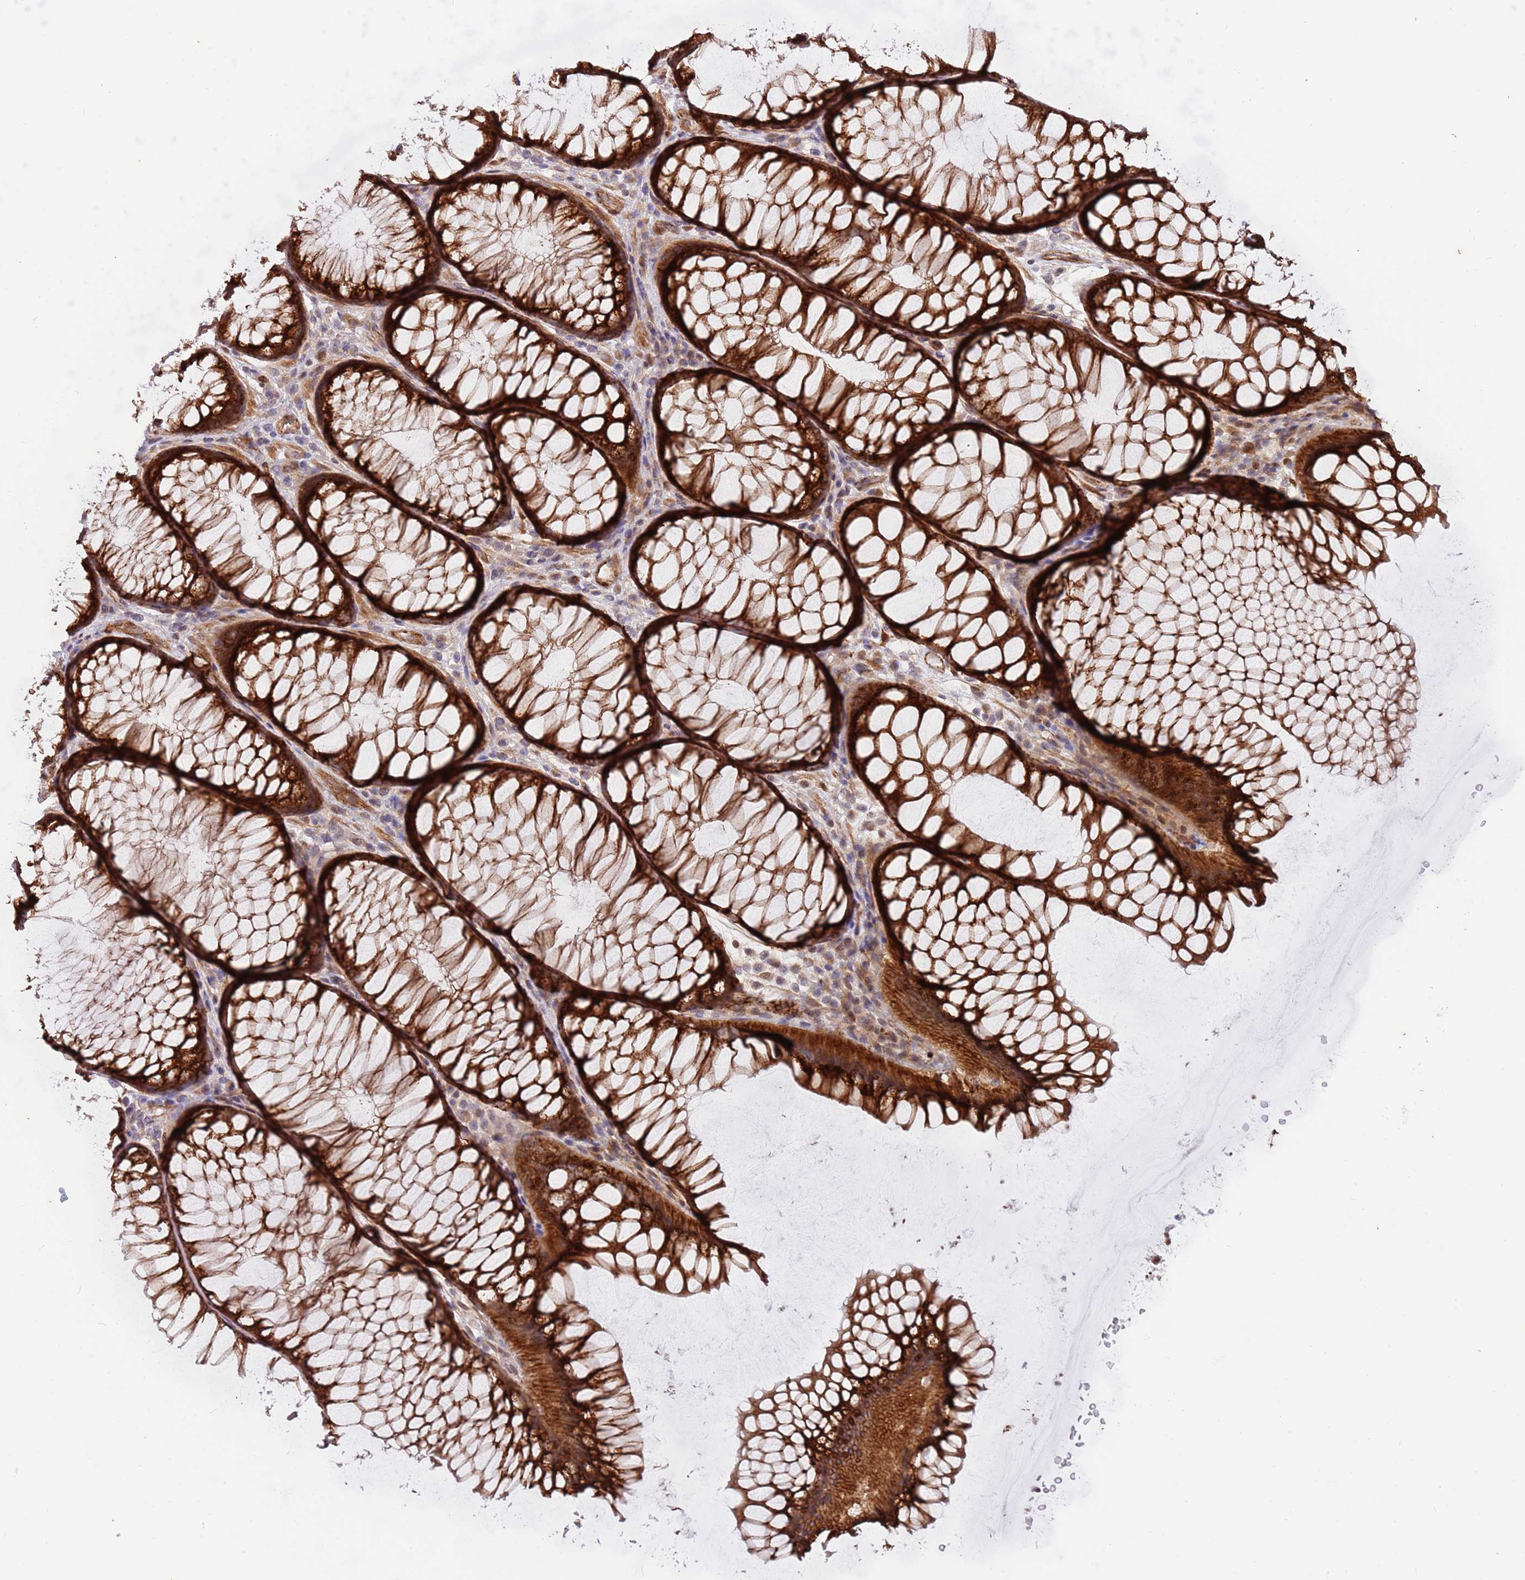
{"staining": {"intensity": "moderate", "quantity": ">75%", "location": "cytoplasmic/membranous"}, "tissue": "colon", "cell_type": "Endothelial cells", "image_type": "normal", "snomed": [{"axis": "morphology", "description": "Normal tissue, NOS"}, {"axis": "topography", "description": "Colon"}], "caption": "Moderate cytoplasmic/membranous protein expression is appreciated in approximately >75% of endothelial cells in colon. Using DAB (3,3'-diaminobenzidine) (brown) and hematoxylin (blue) stains, captured at high magnification using brightfield microscopy.", "gene": "ITGB6", "patient": {"sex": "female", "age": 82}}